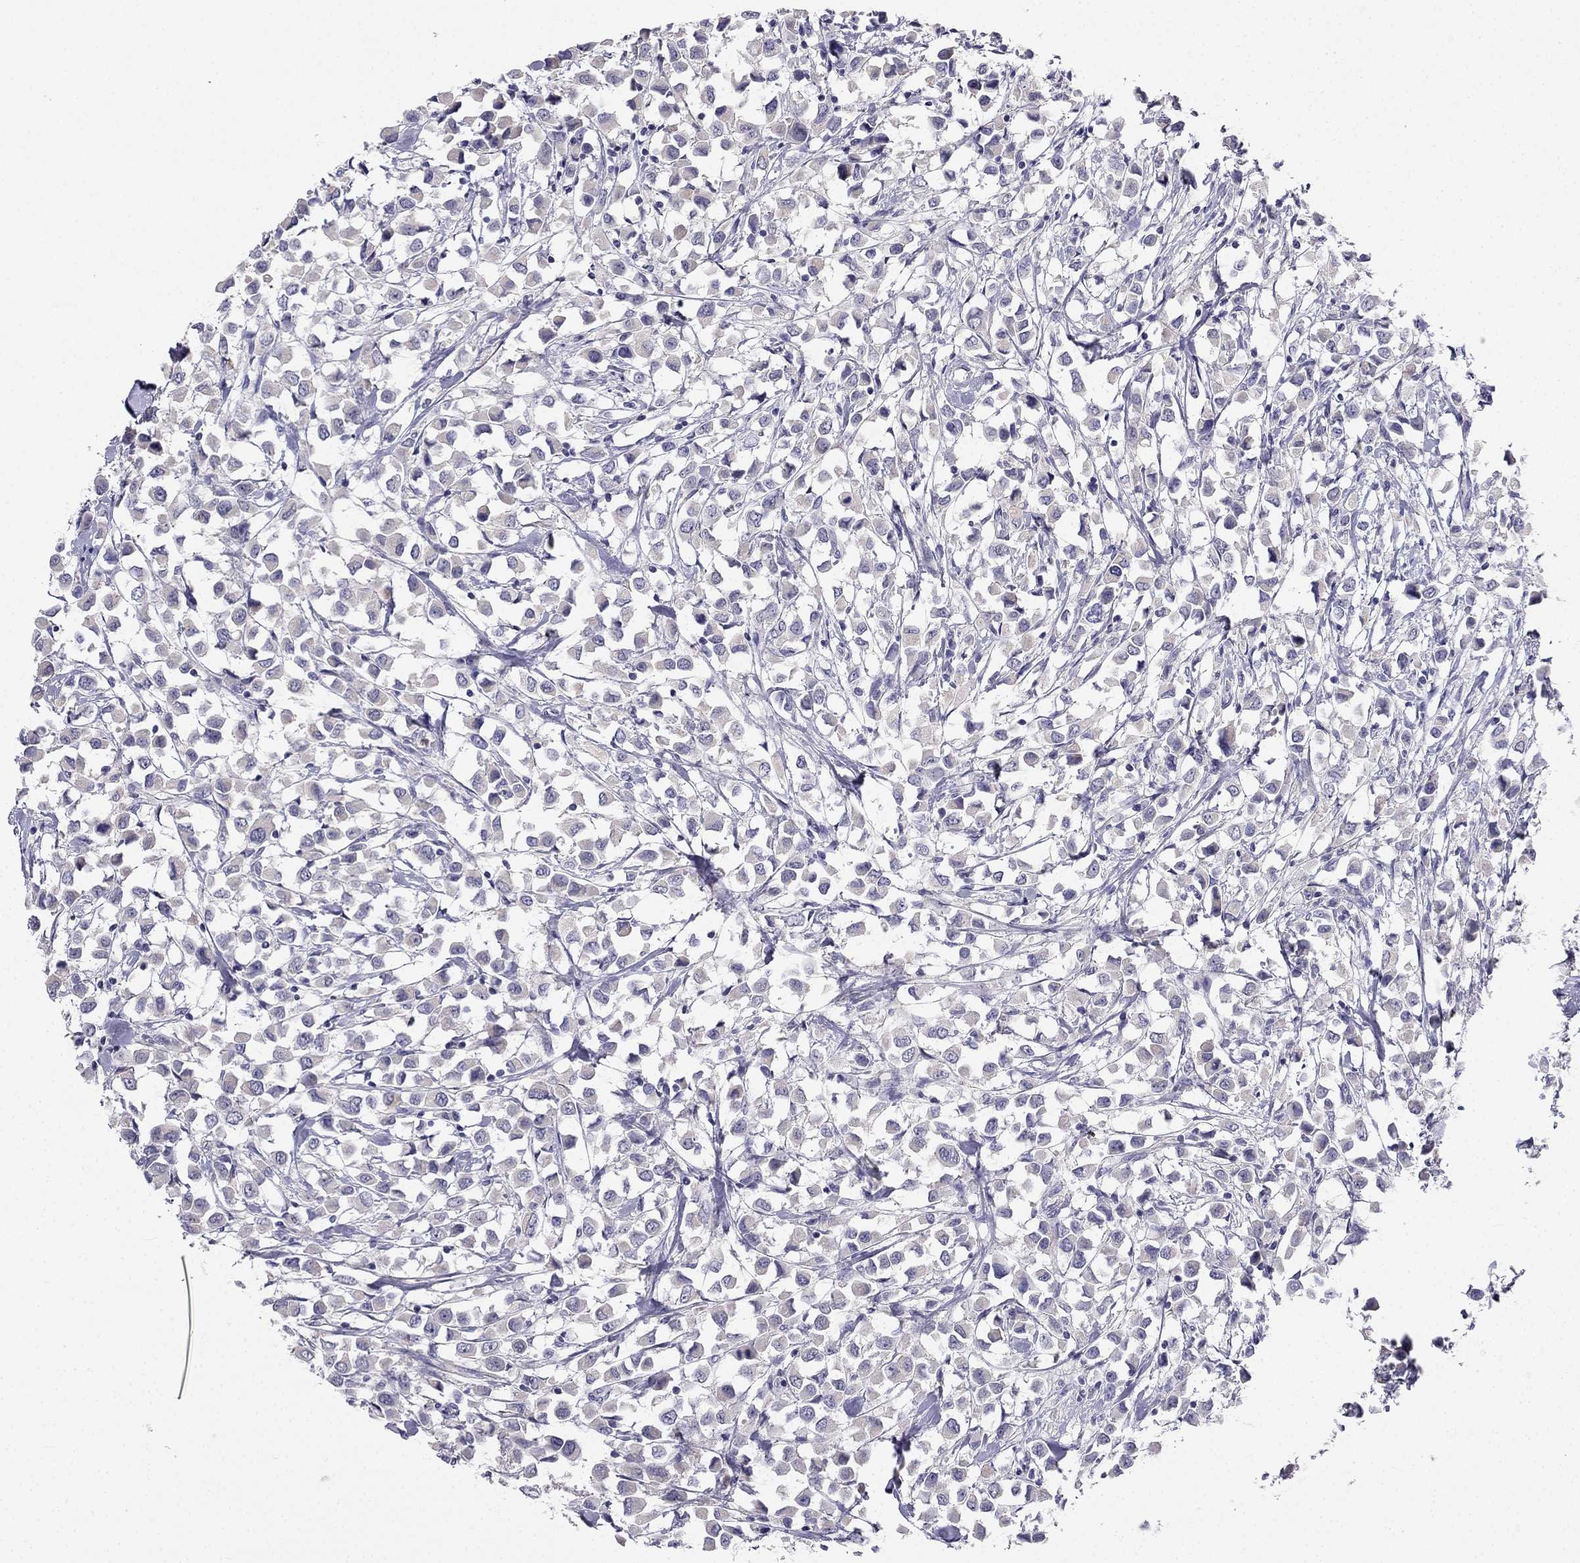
{"staining": {"intensity": "negative", "quantity": "none", "location": "none"}, "tissue": "breast cancer", "cell_type": "Tumor cells", "image_type": "cancer", "snomed": [{"axis": "morphology", "description": "Duct carcinoma"}, {"axis": "topography", "description": "Breast"}], "caption": "Immunohistochemistry (IHC) of breast infiltrating ductal carcinoma demonstrates no expression in tumor cells.", "gene": "C16orf89", "patient": {"sex": "female", "age": 61}}